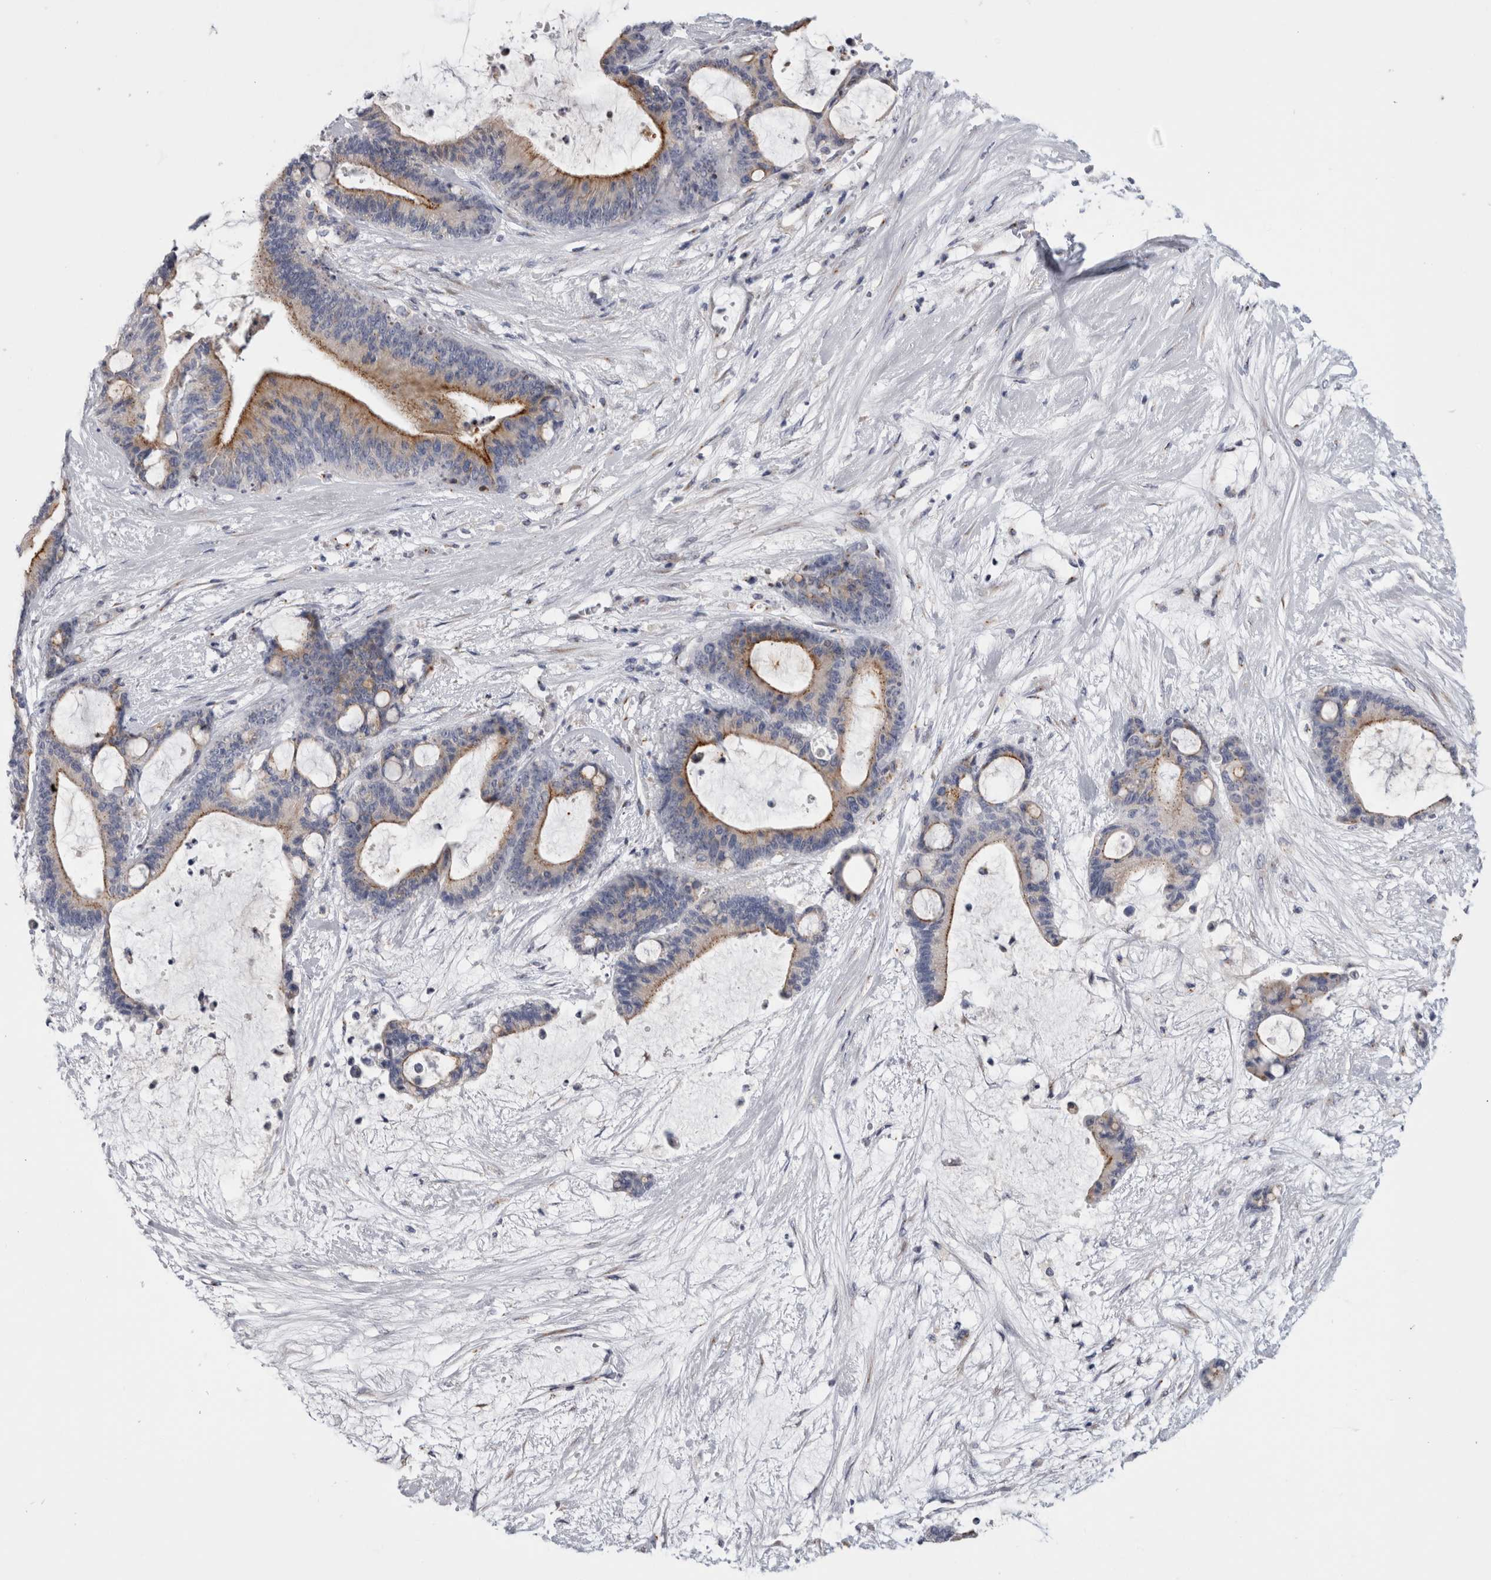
{"staining": {"intensity": "moderate", "quantity": ">75%", "location": "cytoplasmic/membranous"}, "tissue": "liver cancer", "cell_type": "Tumor cells", "image_type": "cancer", "snomed": [{"axis": "morphology", "description": "Cholangiocarcinoma"}, {"axis": "topography", "description": "Liver"}], "caption": "Immunohistochemical staining of human liver cholangiocarcinoma demonstrates medium levels of moderate cytoplasmic/membranous protein positivity in approximately >75% of tumor cells.", "gene": "AKAP9", "patient": {"sex": "female", "age": 73}}